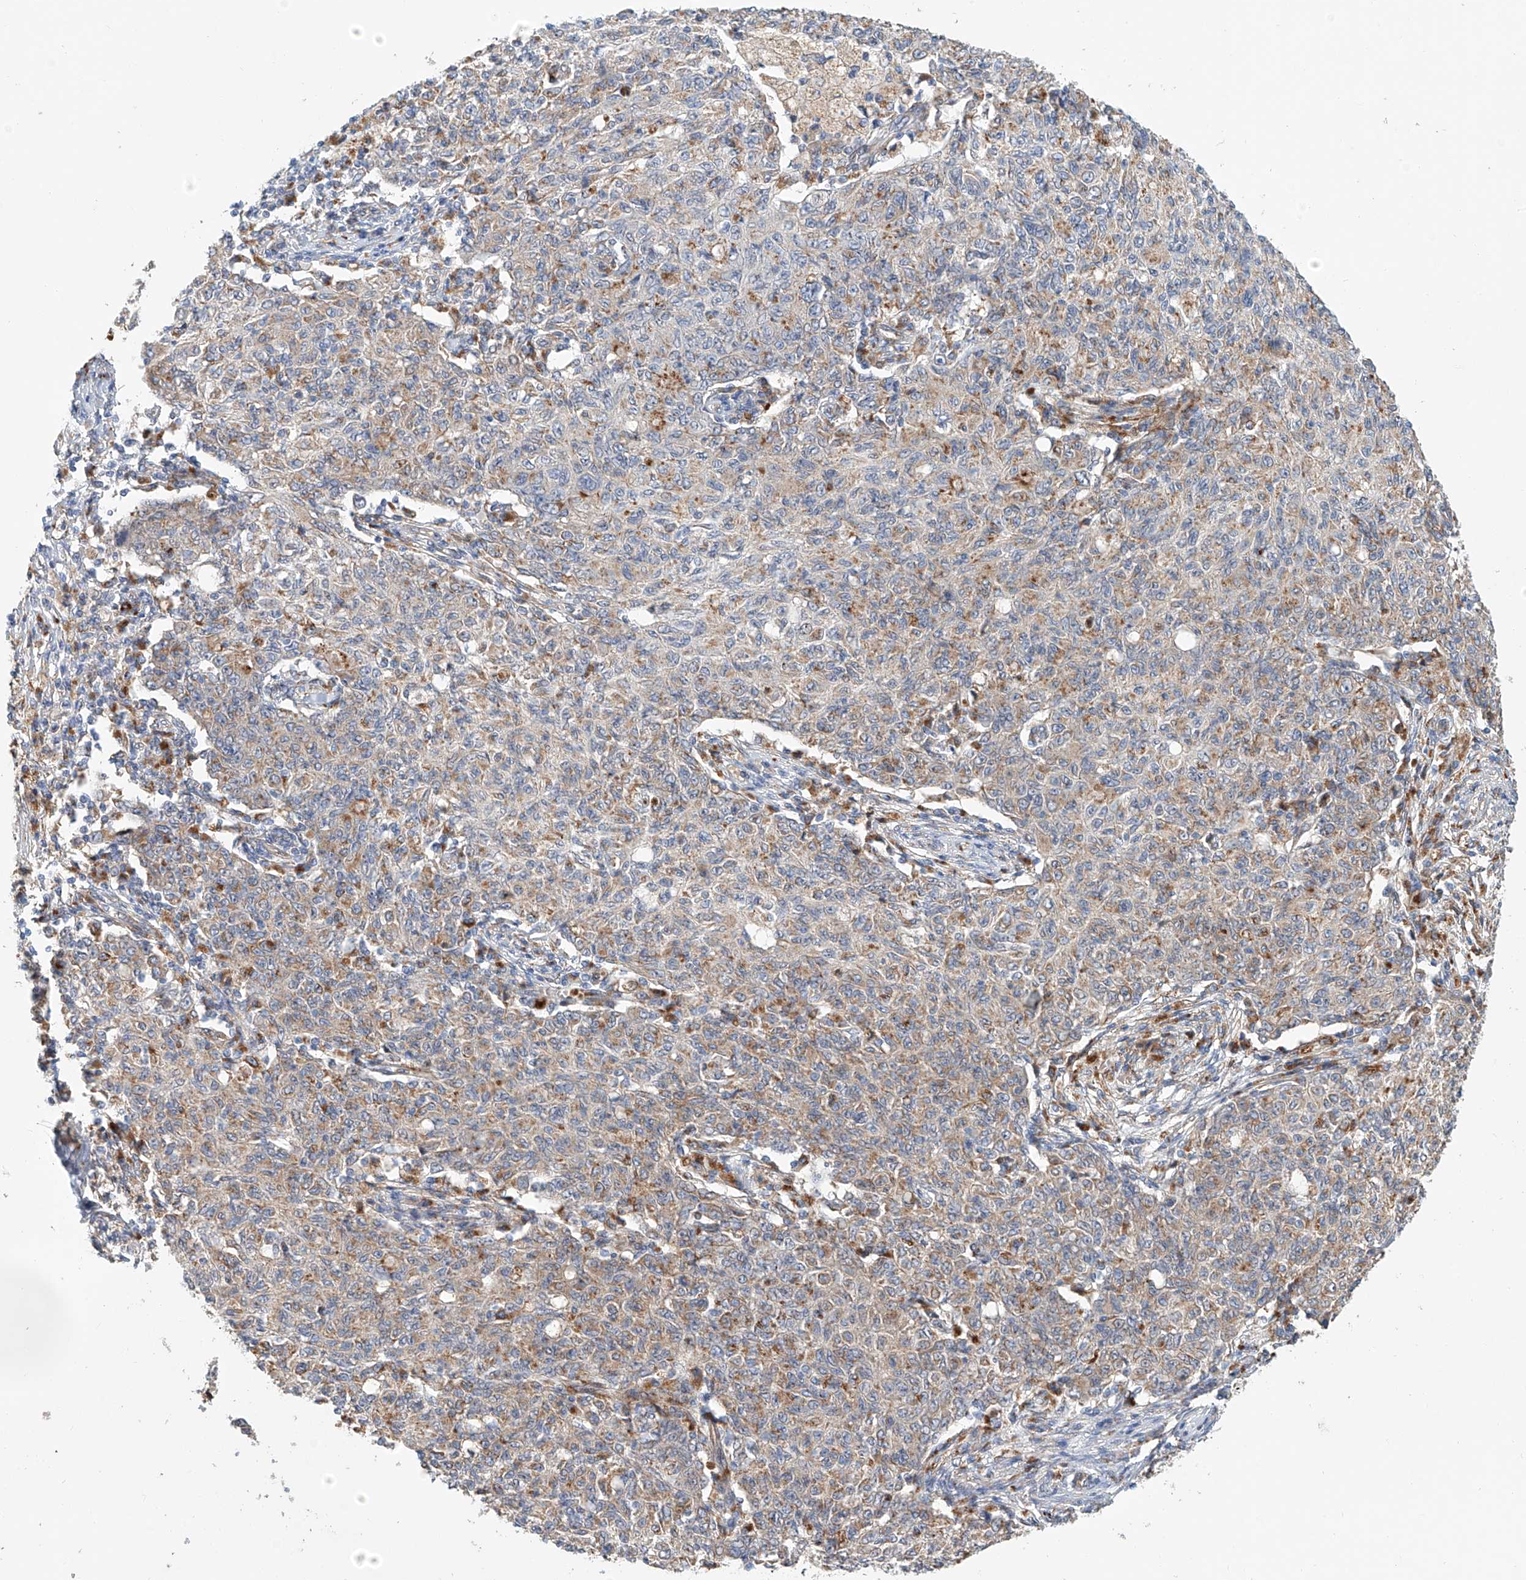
{"staining": {"intensity": "weak", "quantity": "25%-75%", "location": "cytoplasmic/membranous"}, "tissue": "ovarian cancer", "cell_type": "Tumor cells", "image_type": "cancer", "snomed": [{"axis": "morphology", "description": "Carcinoma, endometroid"}, {"axis": "topography", "description": "Ovary"}], "caption": "A histopathology image of ovarian cancer stained for a protein displays weak cytoplasmic/membranous brown staining in tumor cells. The protein is shown in brown color, while the nuclei are stained blue.", "gene": "HGSNAT", "patient": {"sex": "female", "age": 42}}